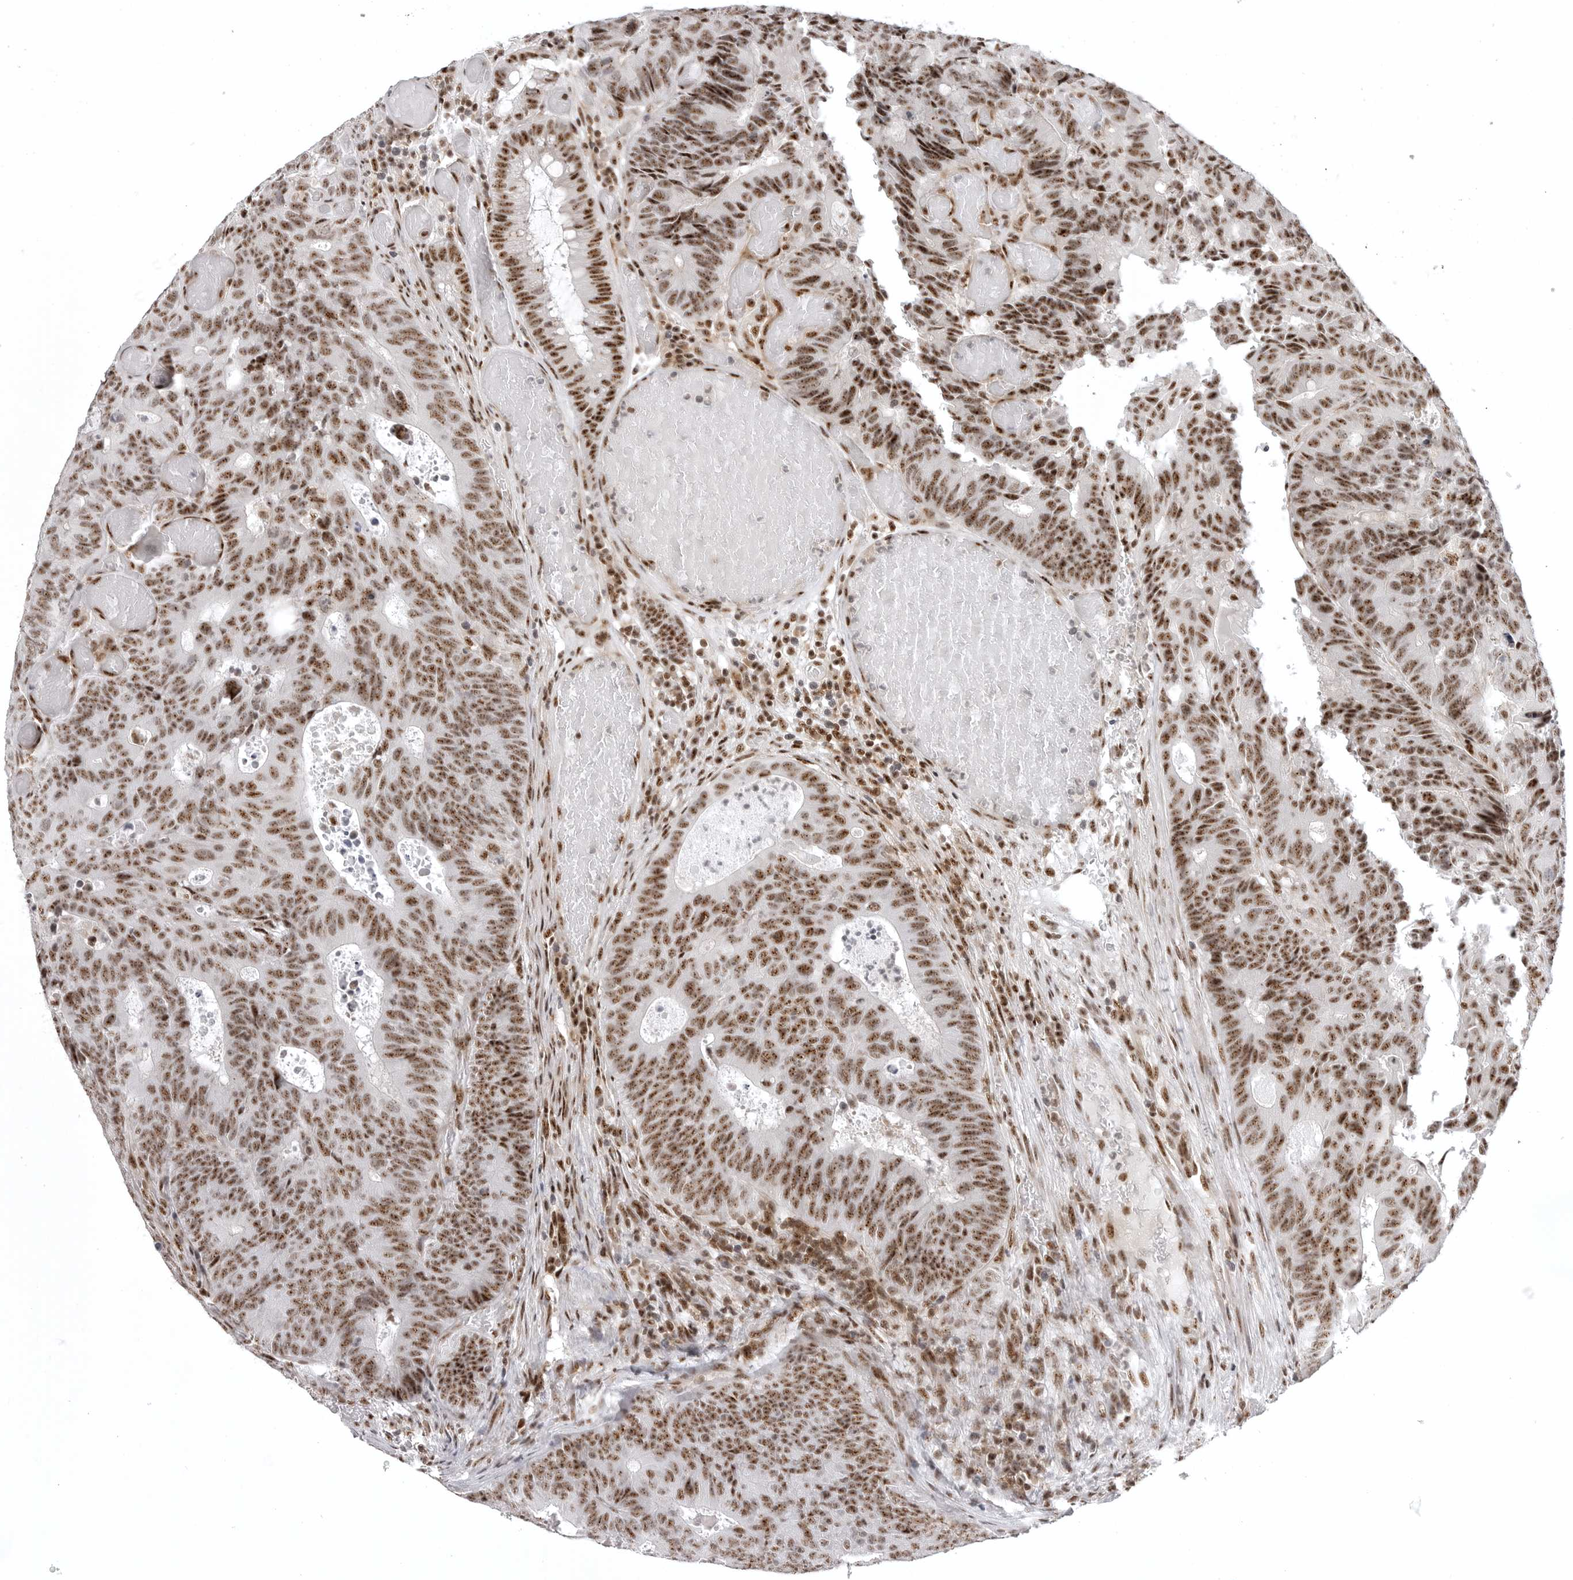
{"staining": {"intensity": "strong", "quantity": ">75%", "location": "nuclear"}, "tissue": "colorectal cancer", "cell_type": "Tumor cells", "image_type": "cancer", "snomed": [{"axis": "morphology", "description": "Adenocarcinoma, NOS"}, {"axis": "topography", "description": "Colon"}], "caption": "Immunohistochemistry (IHC) staining of adenocarcinoma (colorectal), which demonstrates high levels of strong nuclear positivity in about >75% of tumor cells indicating strong nuclear protein expression. The staining was performed using DAB (brown) for protein detection and nuclei were counterstained in hematoxylin (blue).", "gene": "WRAP53", "patient": {"sex": "male", "age": 87}}